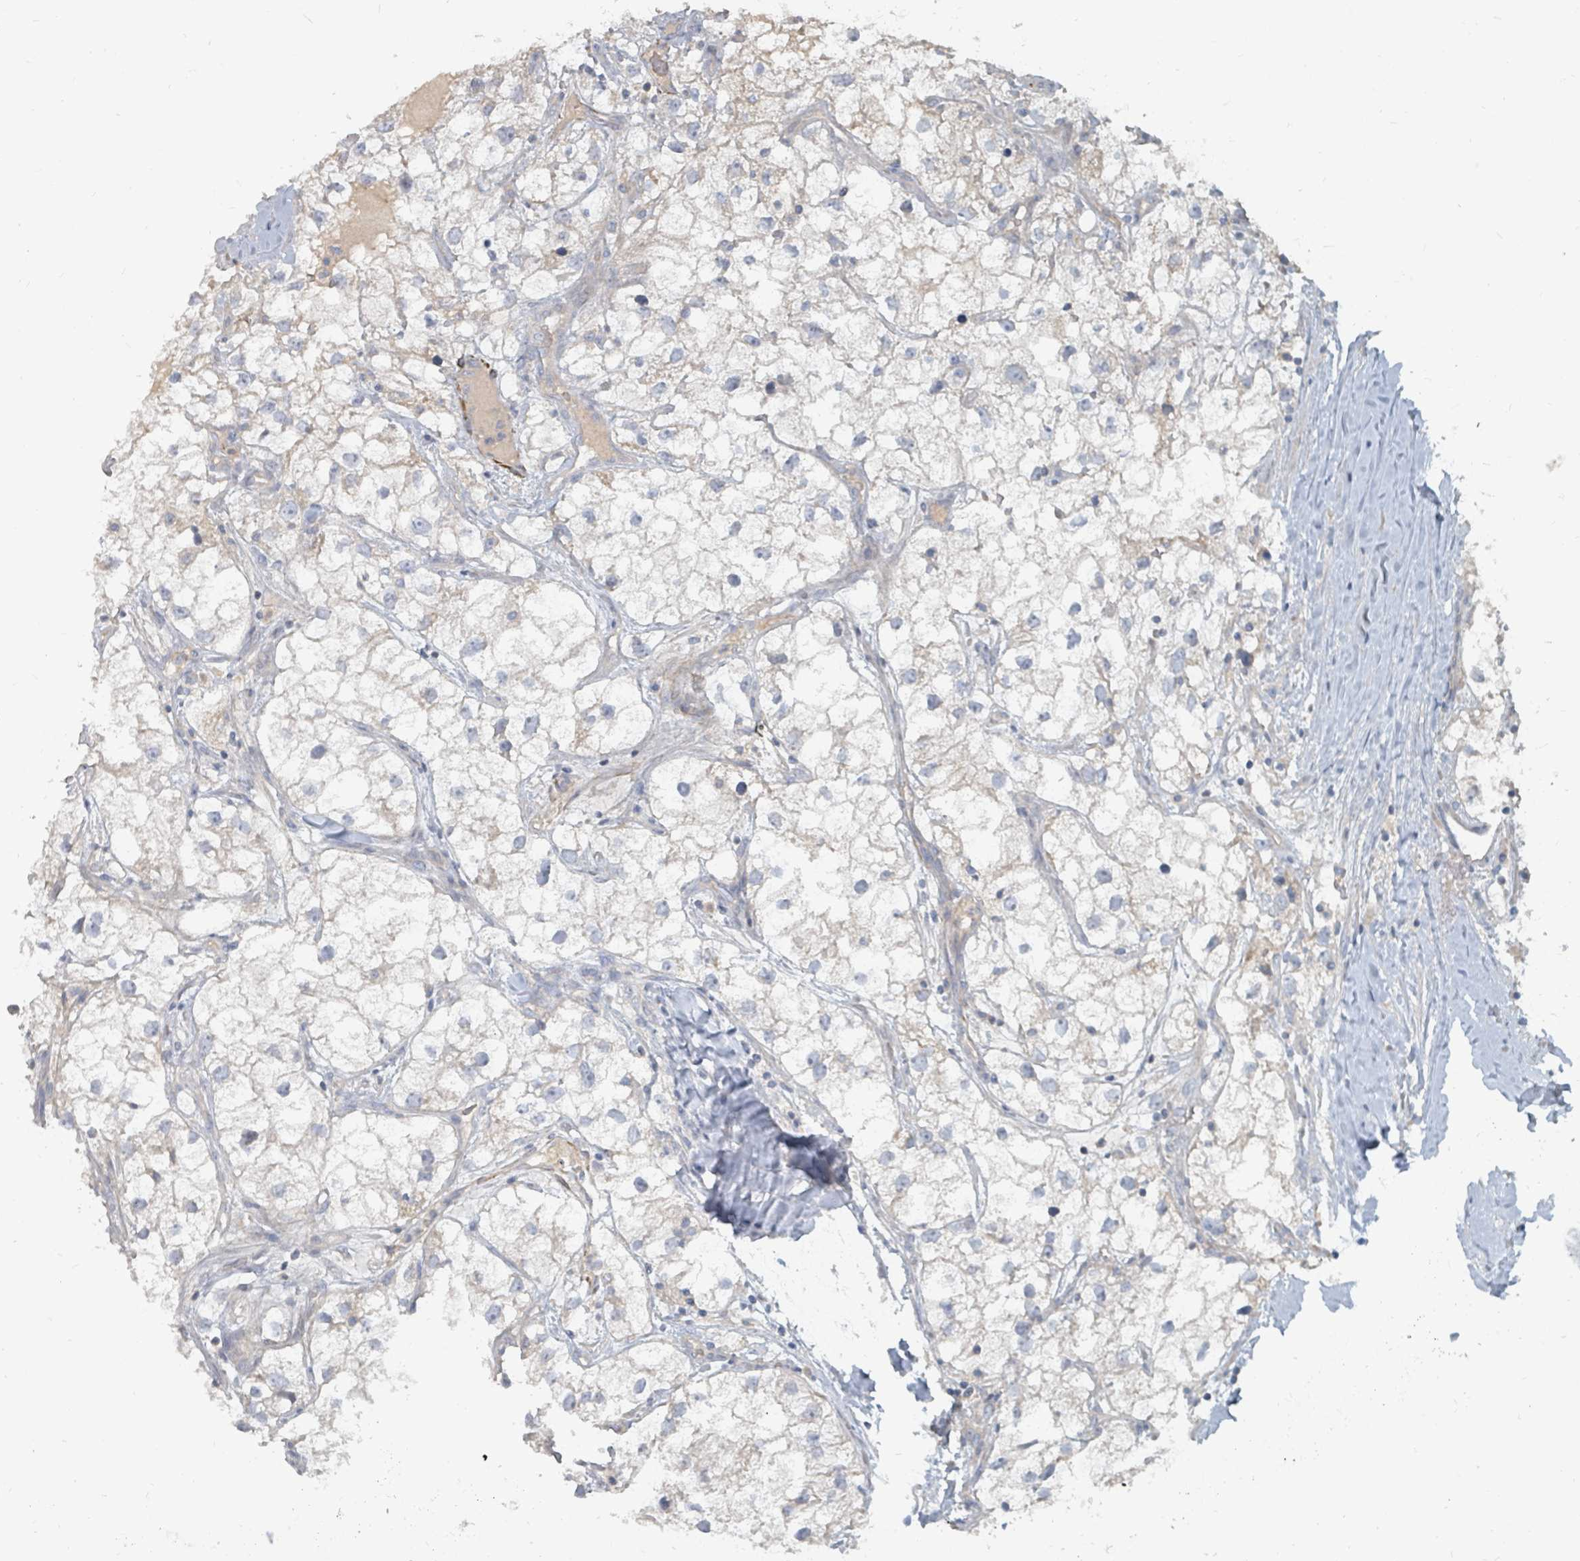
{"staining": {"intensity": "weak", "quantity": "<25%", "location": "cytoplasmic/membranous"}, "tissue": "renal cancer", "cell_type": "Tumor cells", "image_type": "cancer", "snomed": [{"axis": "morphology", "description": "Adenocarcinoma, NOS"}, {"axis": "topography", "description": "Kidney"}], "caption": "There is no significant staining in tumor cells of renal adenocarcinoma. (Immunohistochemistry, brightfield microscopy, high magnification).", "gene": "ARGFX", "patient": {"sex": "male", "age": 59}}